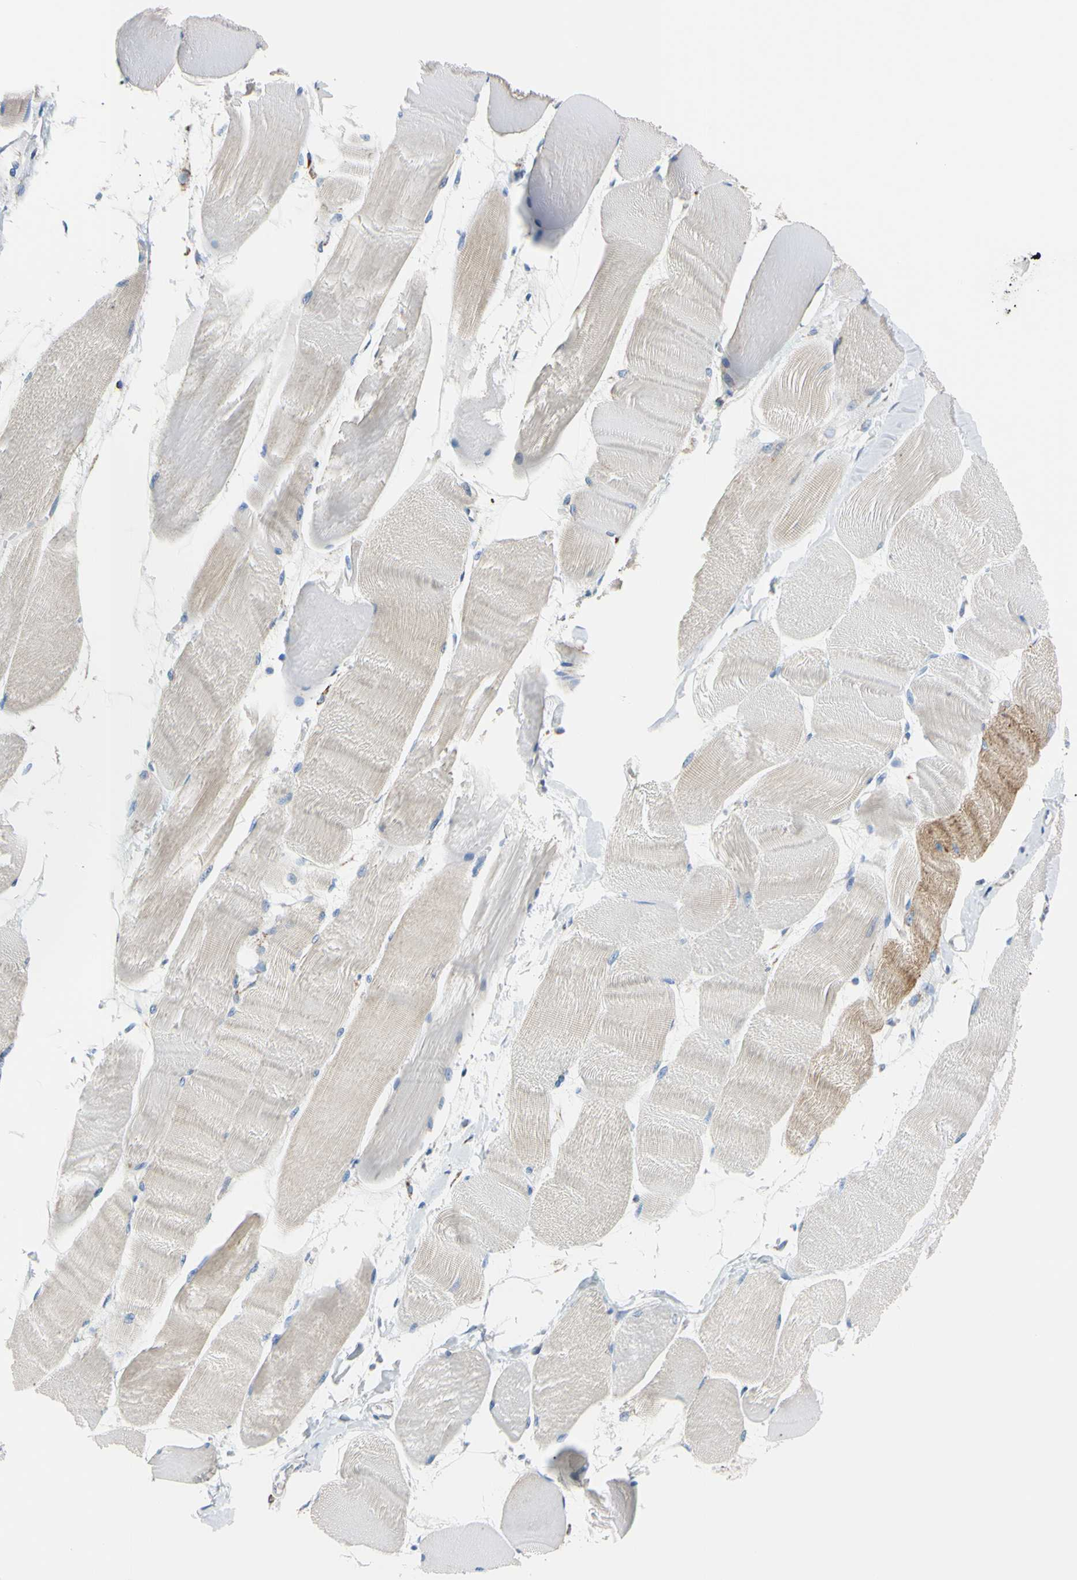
{"staining": {"intensity": "weak", "quantity": "25%-75%", "location": "cytoplasmic/membranous"}, "tissue": "skeletal muscle", "cell_type": "Myocytes", "image_type": "normal", "snomed": [{"axis": "morphology", "description": "Normal tissue, NOS"}, {"axis": "morphology", "description": "Squamous cell carcinoma, NOS"}, {"axis": "topography", "description": "Skeletal muscle"}], "caption": "Normal skeletal muscle exhibits weak cytoplasmic/membranous positivity in approximately 25%-75% of myocytes.", "gene": "CLPP", "patient": {"sex": "male", "age": 51}}